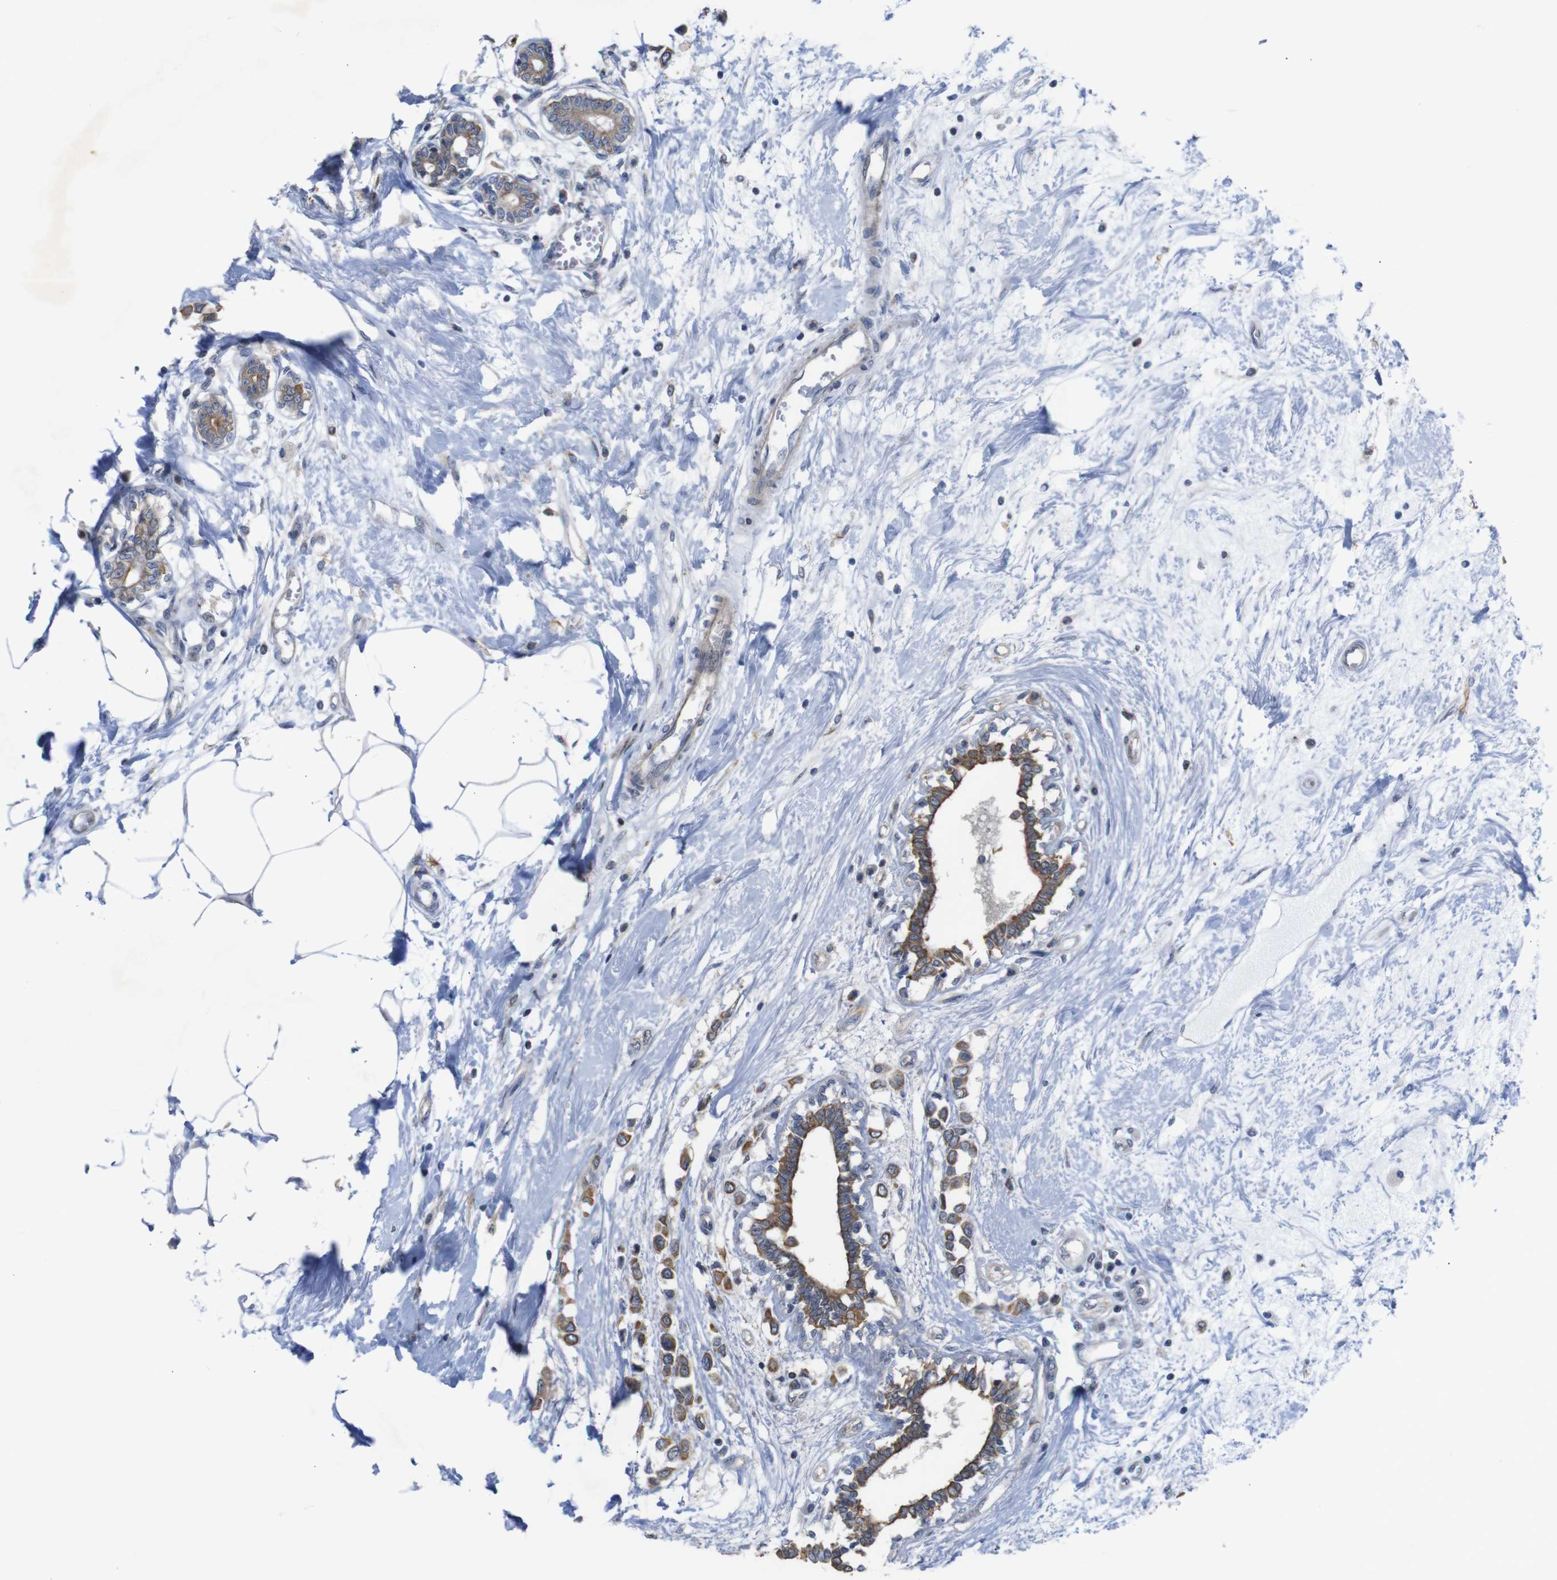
{"staining": {"intensity": "strong", "quantity": ">75%", "location": "cytoplasmic/membranous"}, "tissue": "breast cancer", "cell_type": "Tumor cells", "image_type": "cancer", "snomed": [{"axis": "morphology", "description": "Lobular carcinoma"}, {"axis": "topography", "description": "Breast"}], "caption": "About >75% of tumor cells in lobular carcinoma (breast) show strong cytoplasmic/membranous protein positivity as visualized by brown immunohistochemical staining.", "gene": "ATP7B", "patient": {"sex": "female", "age": 51}}